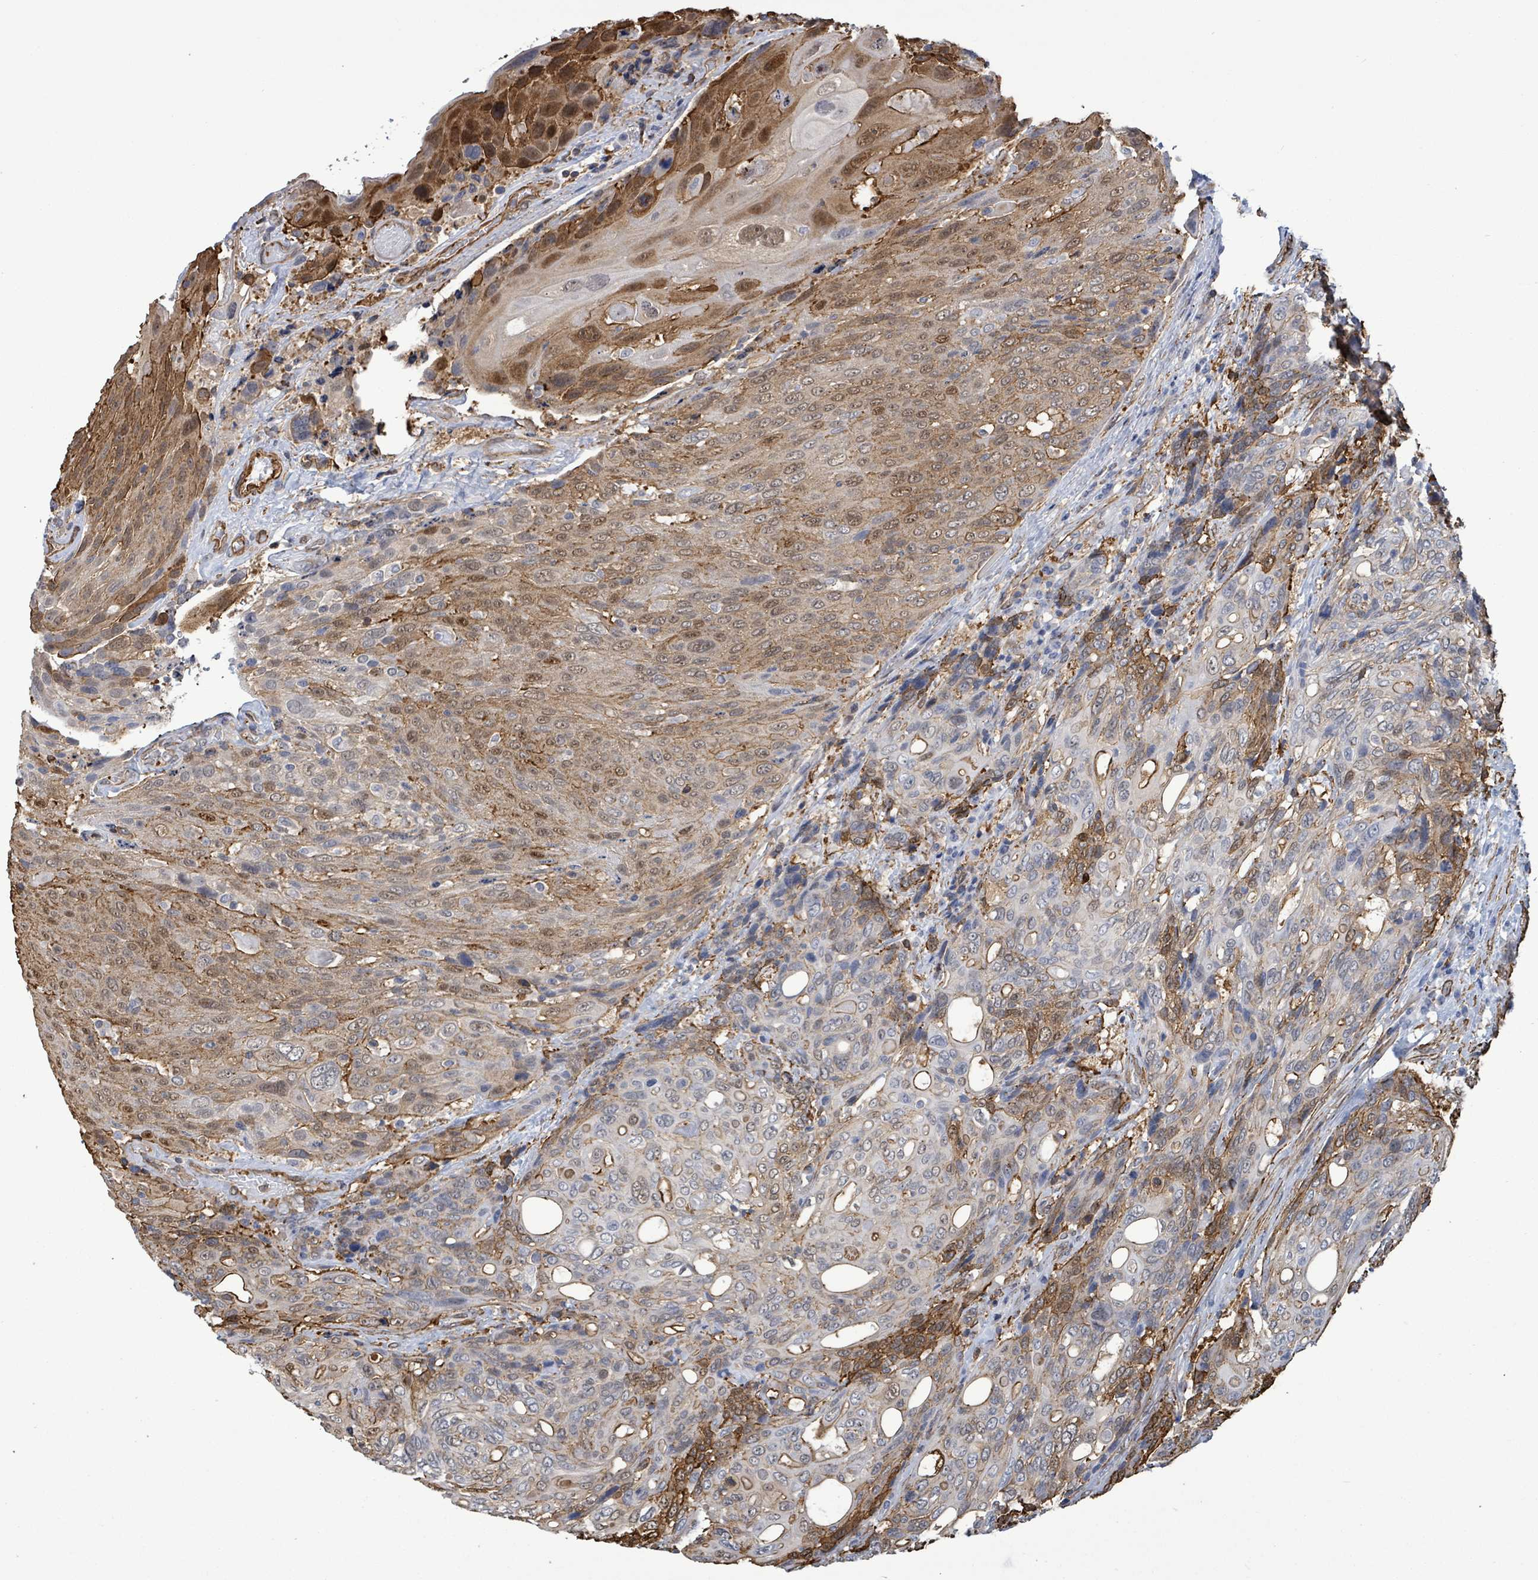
{"staining": {"intensity": "moderate", "quantity": "25%-75%", "location": "cytoplasmic/membranous,nuclear"}, "tissue": "urothelial cancer", "cell_type": "Tumor cells", "image_type": "cancer", "snomed": [{"axis": "morphology", "description": "Urothelial carcinoma, High grade"}, {"axis": "topography", "description": "Urinary bladder"}], "caption": "Immunohistochemistry (IHC) image of neoplastic tissue: human urothelial cancer stained using IHC shows medium levels of moderate protein expression localized specifically in the cytoplasmic/membranous and nuclear of tumor cells, appearing as a cytoplasmic/membranous and nuclear brown color.", "gene": "PRKRIP1", "patient": {"sex": "female", "age": 70}}